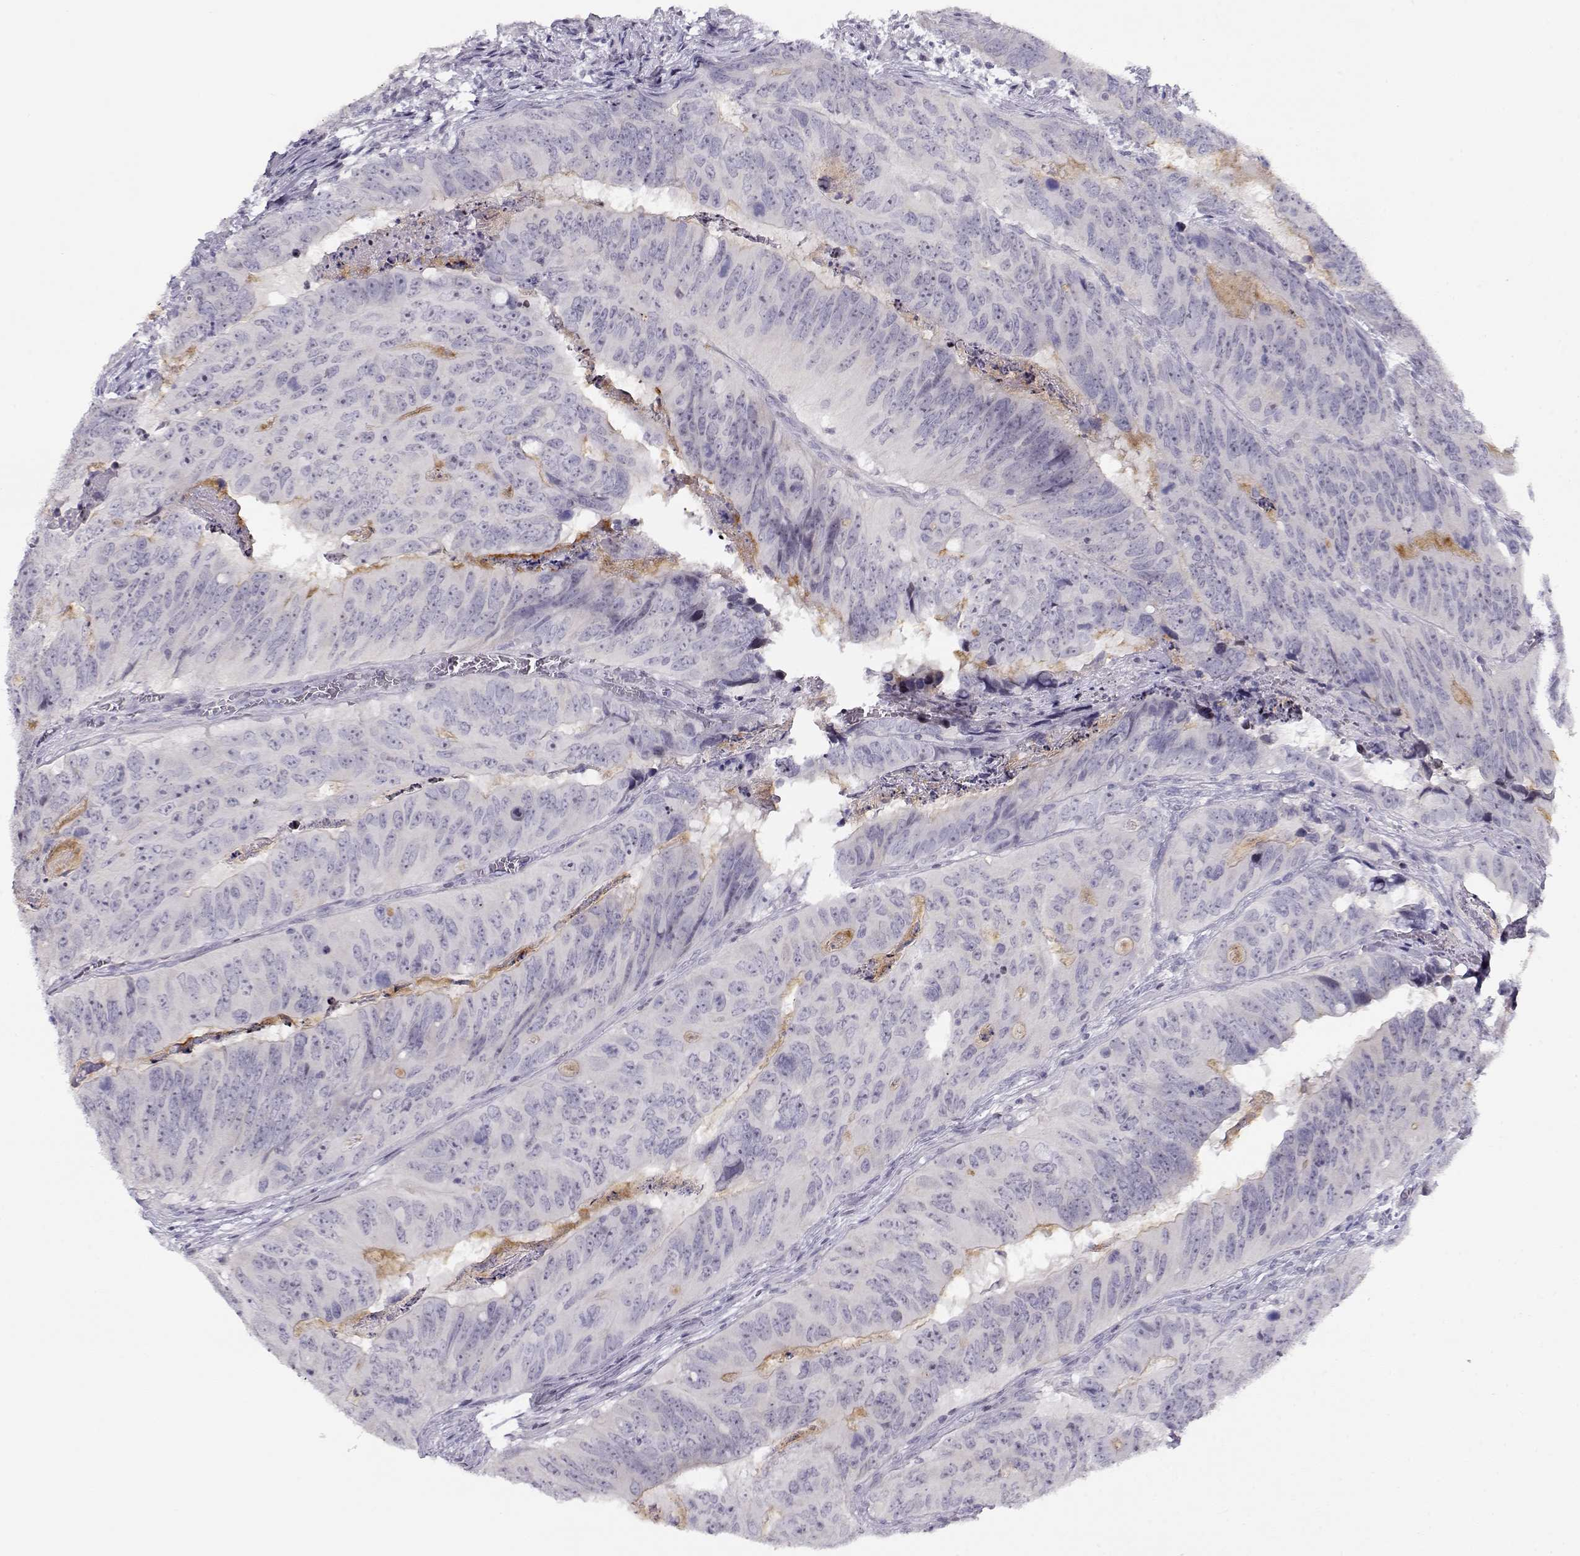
{"staining": {"intensity": "weak", "quantity": "<25%", "location": "cytoplasmic/membranous"}, "tissue": "colorectal cancer", "cell_type": "Tumor cells", "image_type": "cancer", "snomed": [{"axis": "morphology", "description": "Adenocarcinoma, NOS"}, {"axis": "topography", "description": "Colon"}], "caption": "DAB (3,3'-diaminobenzidine) immunohistochemical staining of colorectal adenocarcinoma shows no significant positivity in tumor cells.", "gene": "CRX", "patient": {"sex": "male", "age": 79}}